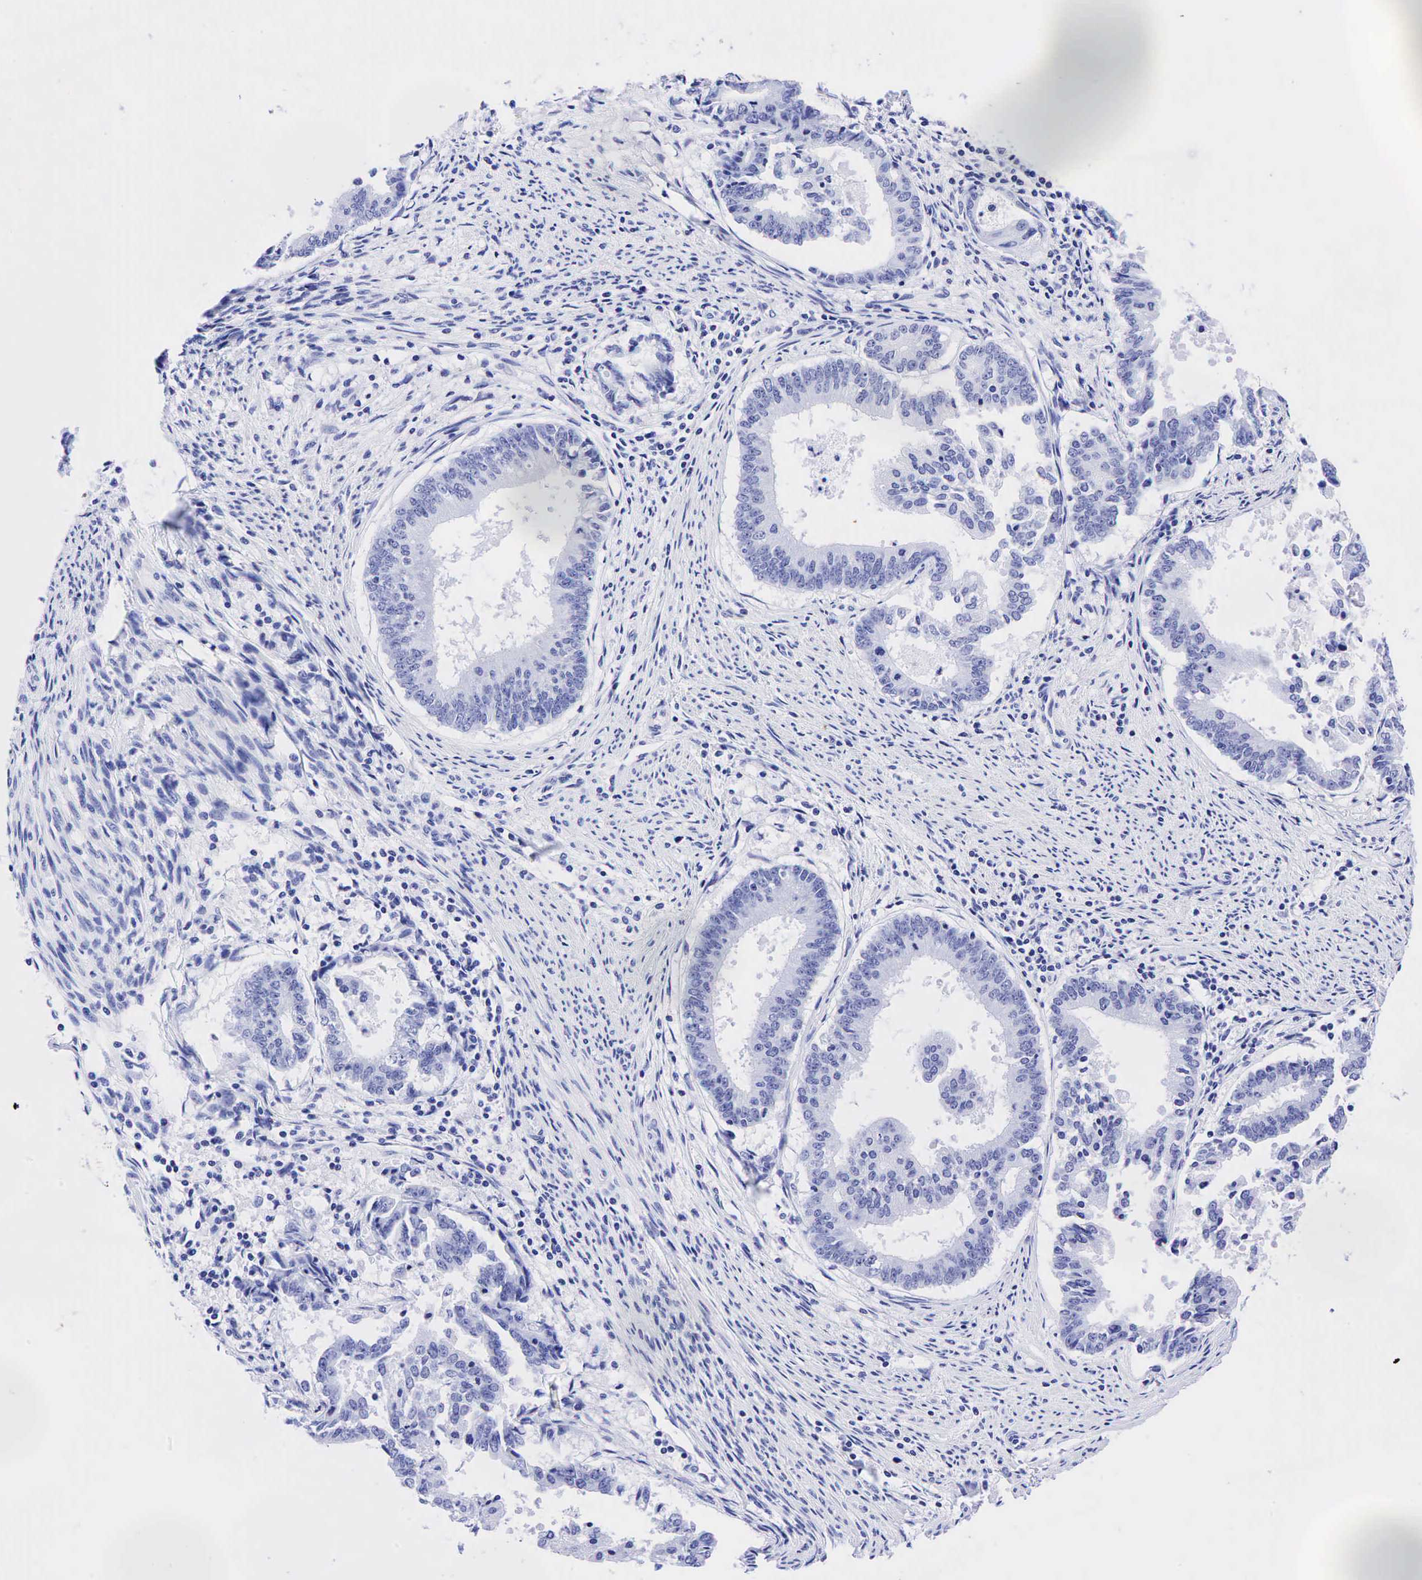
{"staining": {"intensity": "negative", "quantity": "none", "location": "none"}, "tissue": "endometrial cancer", "cell_type": "Tumor cells", "image_type": "cancer", "snomed": [{"axis": "morphology", "description": "Adenocarcinoma, NOS"}, {"axis": "topography", "description": "Endometrium"}], "caption": "Immunohistochemistry (IHC) micrograph of neoplastic tissue: endometrial cancer (adenocarcinoma) stained with DAB (3,3'-diaminobenzidine) exhibits no significant protein expression in tumor cells.", "gene": "CHGA", "patient": {"sex": "female", "age": 63}}